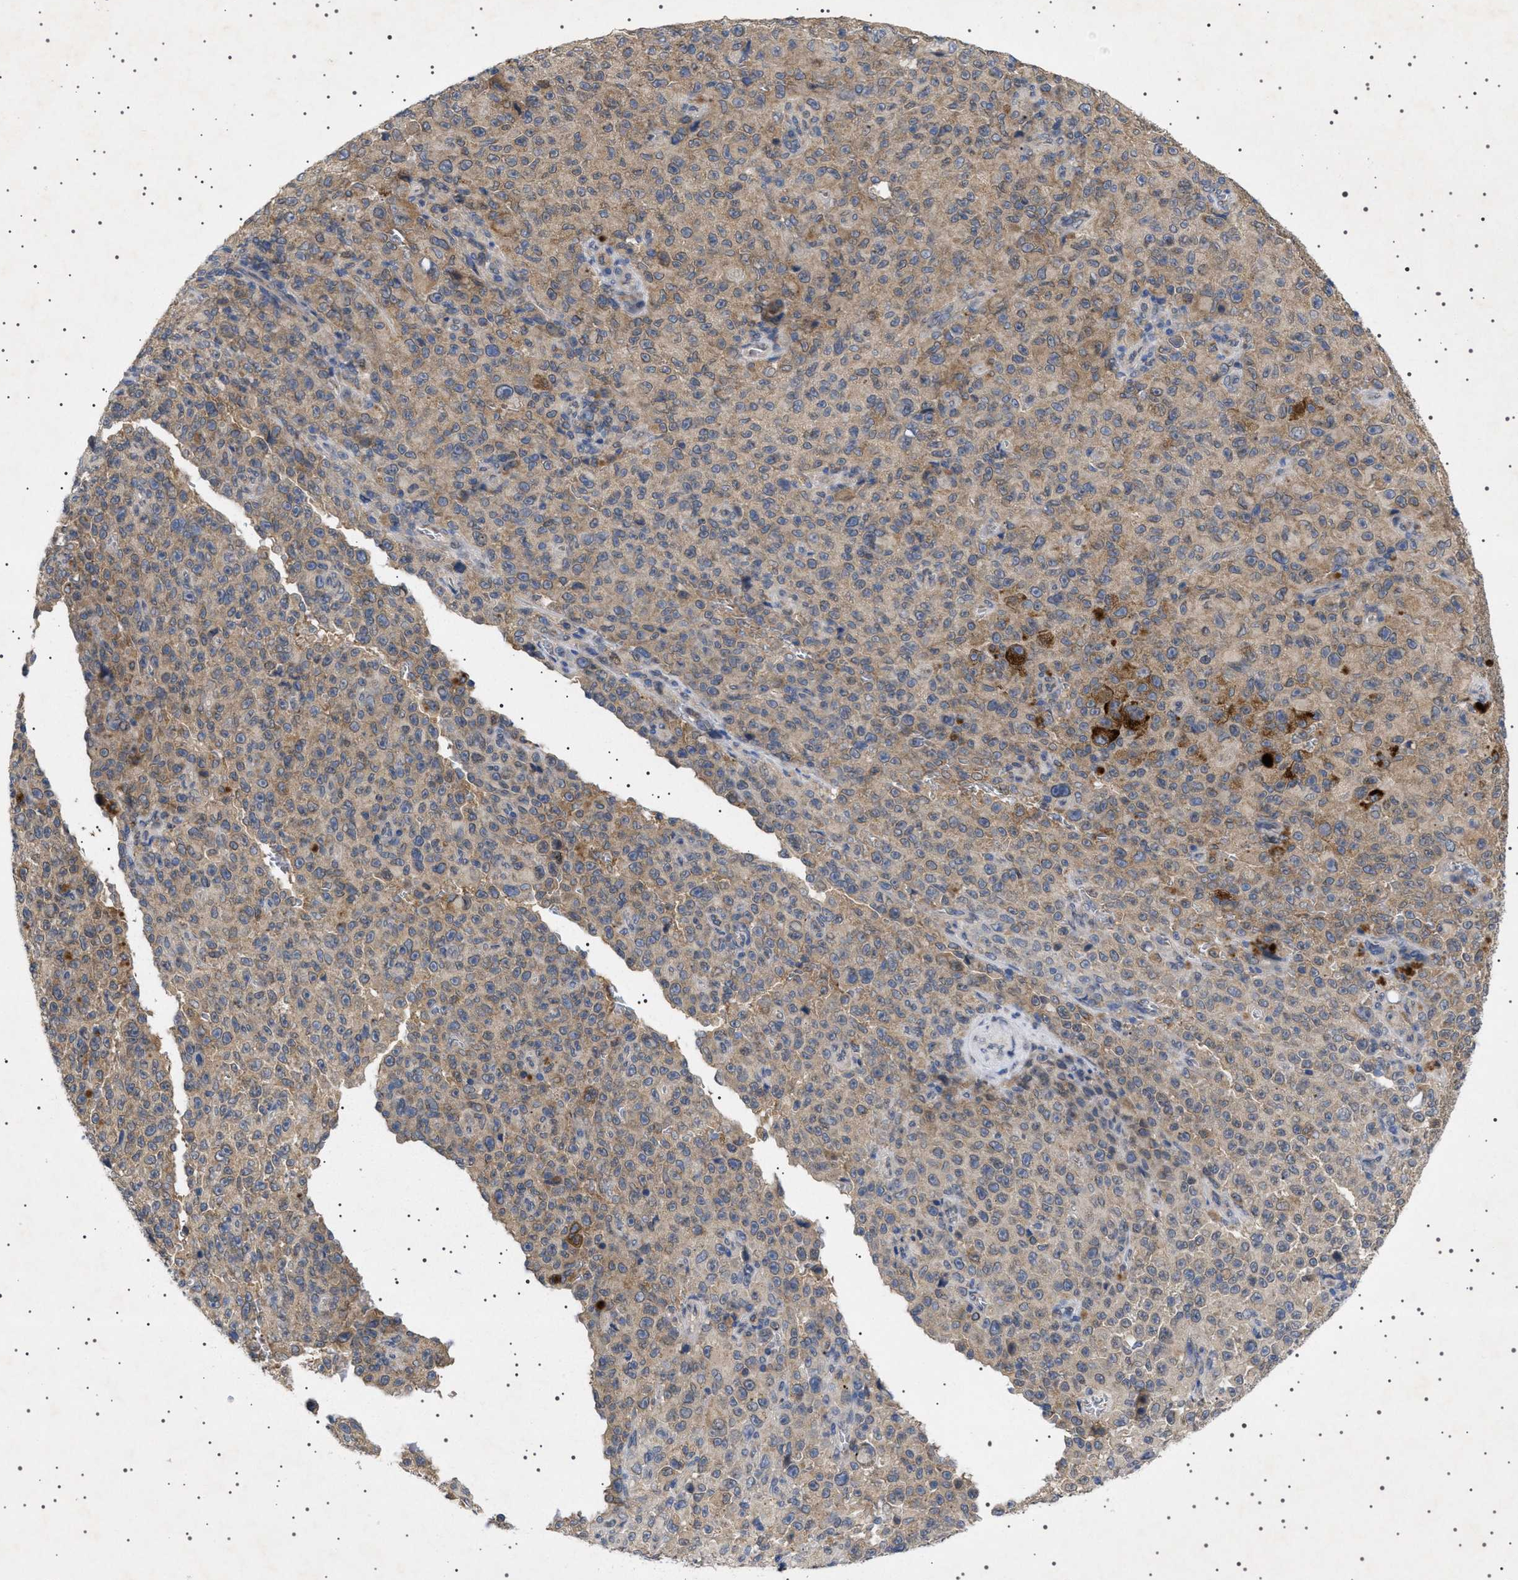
{"staining": {"intensity": "moderate", "quantity": ">75%", "location": "cytoplasmic/membranous"}, "tissue": "melanoma", "cell_type": "Tumor cells", "image_type": "cancer", "snomed": [{"axis": "morphology", "description": "Malignant melanoma, NOS"}, {"axis": "topography", "description": "Skin"}], "caption": "Immunohistochemistry image of neoplastic tissue: melanoma stained using immunohistochemistry shows medium levels of moderate protein expression localized specifically in the cytoplasmic/membranous of tumor cells, appearing as a cytoplasmic/membranous brown color.", "gene": "NUP93", "patient": {"sex": "female", "age": 82}}